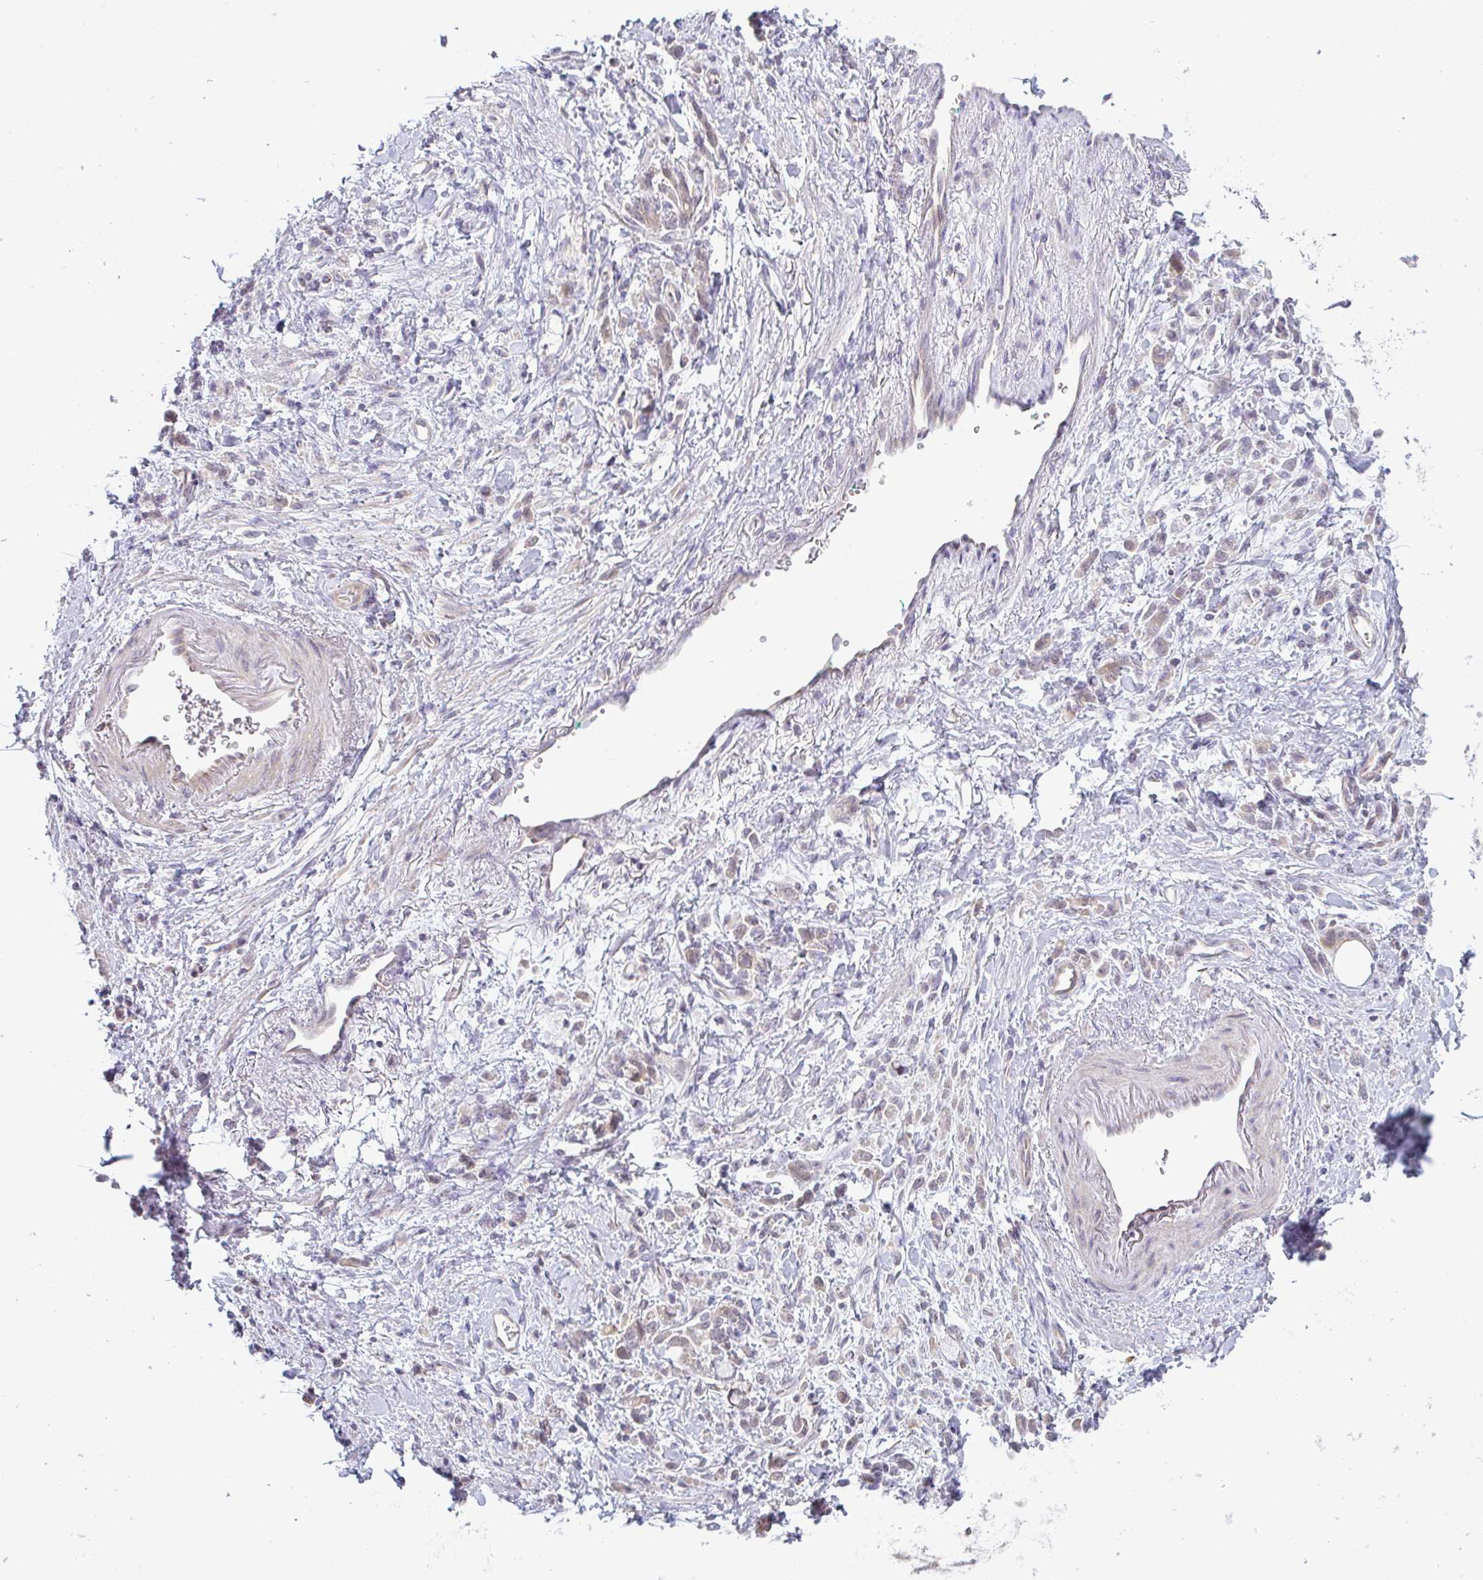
{"staining": {"intensity": "negative", "quantity": "none", "location": "none"}, "tissue": "stomach cancer", "cell_type": "Tumor cells", "image_type": "cancer", "snomed": [{"axis": "morphology", "description": "Adenocarcinoma, NOS"}, {"axis": "topography", "description": "Stomach"}], "caption": "High power microscopy image of an immunohistochemistry (IHC) histopathology image of adenocarcinoma (stomach), revealing no significant positivity in tumor cells.", "gene": "CSE1L", "patient": {"sex": "male", "age": 77}}